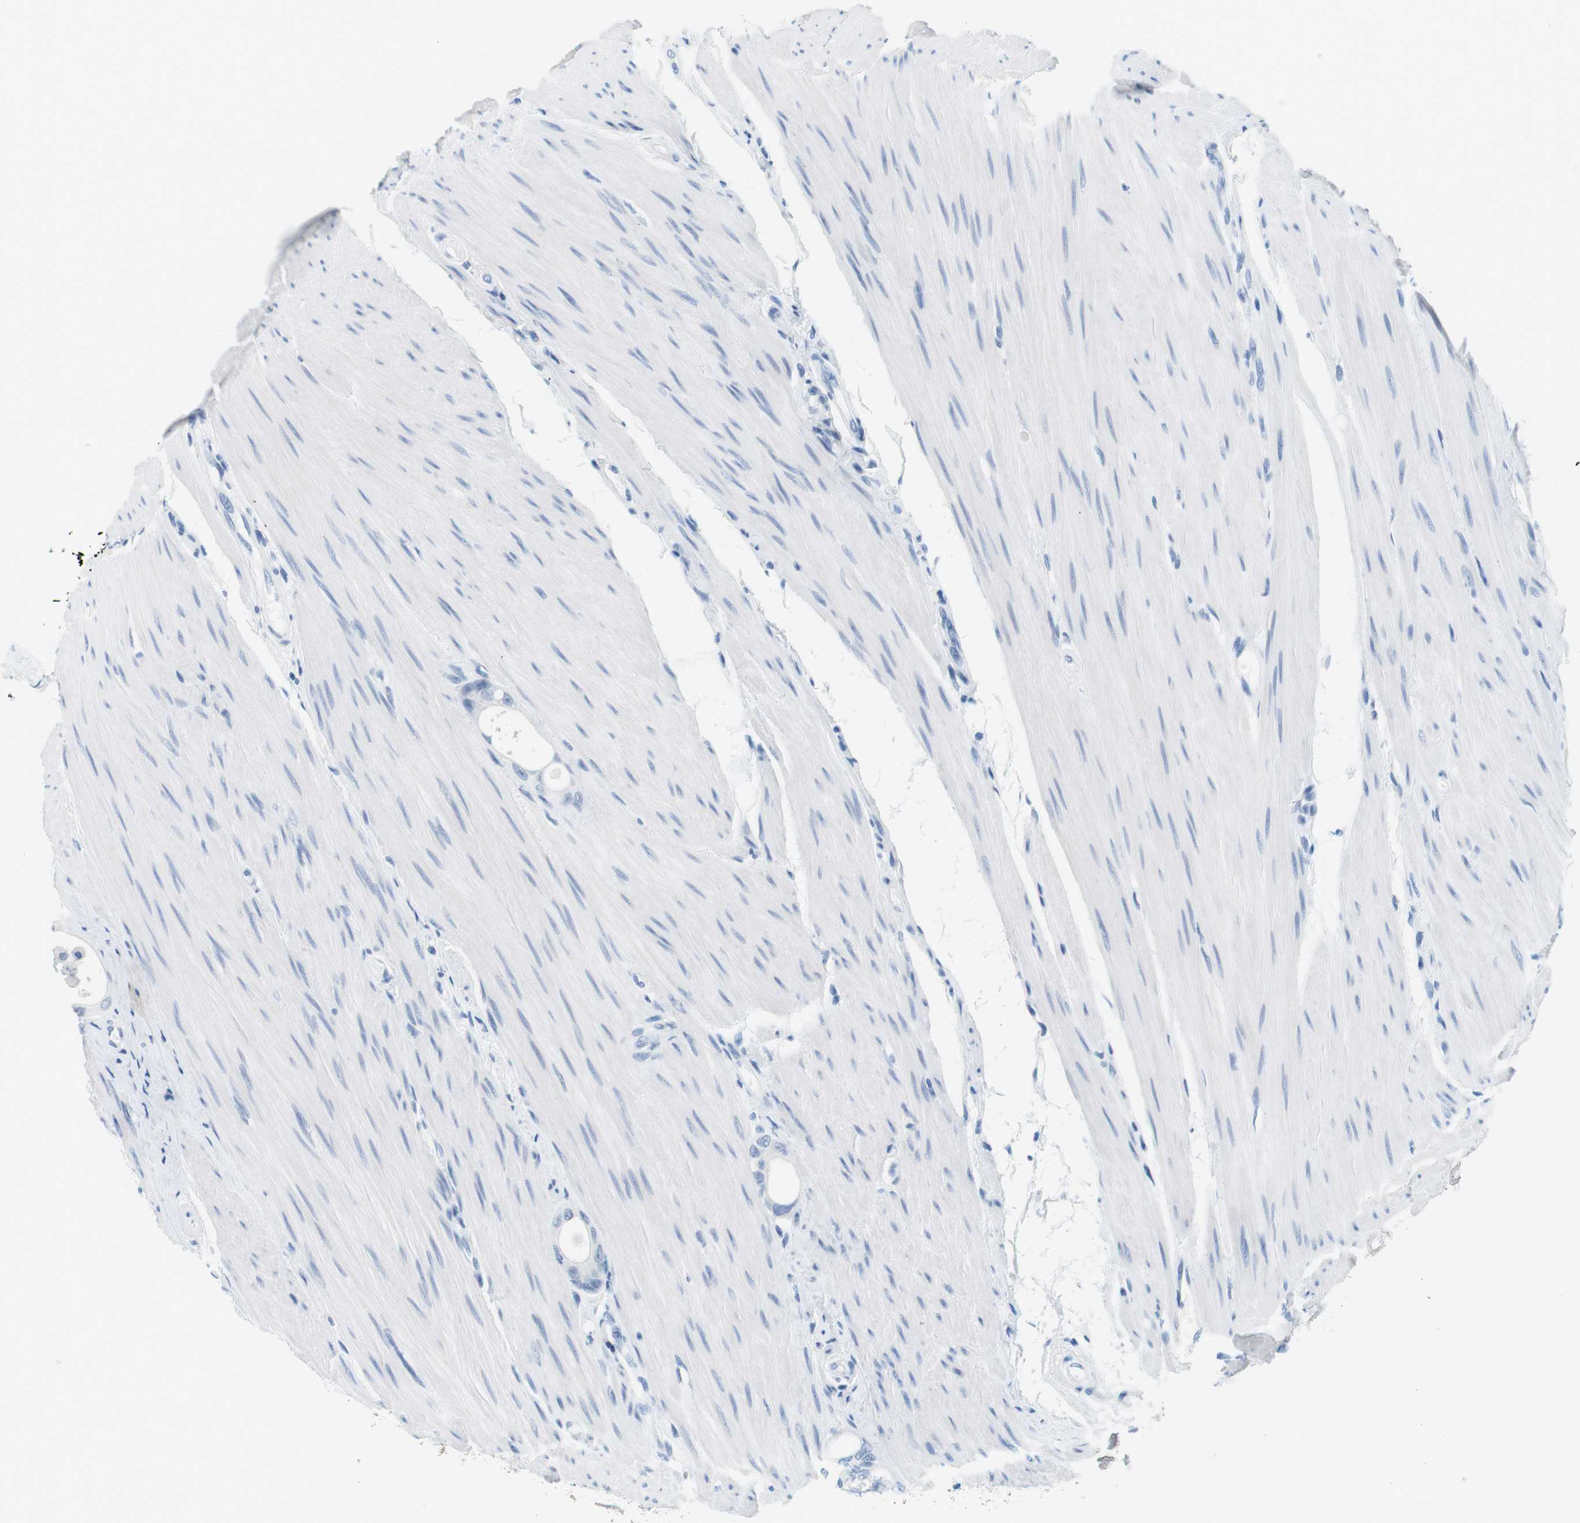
{"staining": {"intensity": "negative", "quantity": "none", "location": "none"}, "tissue": "colorectal cancer", "cell_type": "Tumor cells", "image_type": "cancer", "snomed": [{"axis": "morphology", "description": "Adenocarcinoma, NOS"}, {"axis": "topography", "description": "Rectum"}], "caption": "Colorectal cancer was stained to show a protein in brown. There is no significant staining in tumor cells.", "gene": "CYP2C9", "patient": {"sex": "male", "age": 51}}